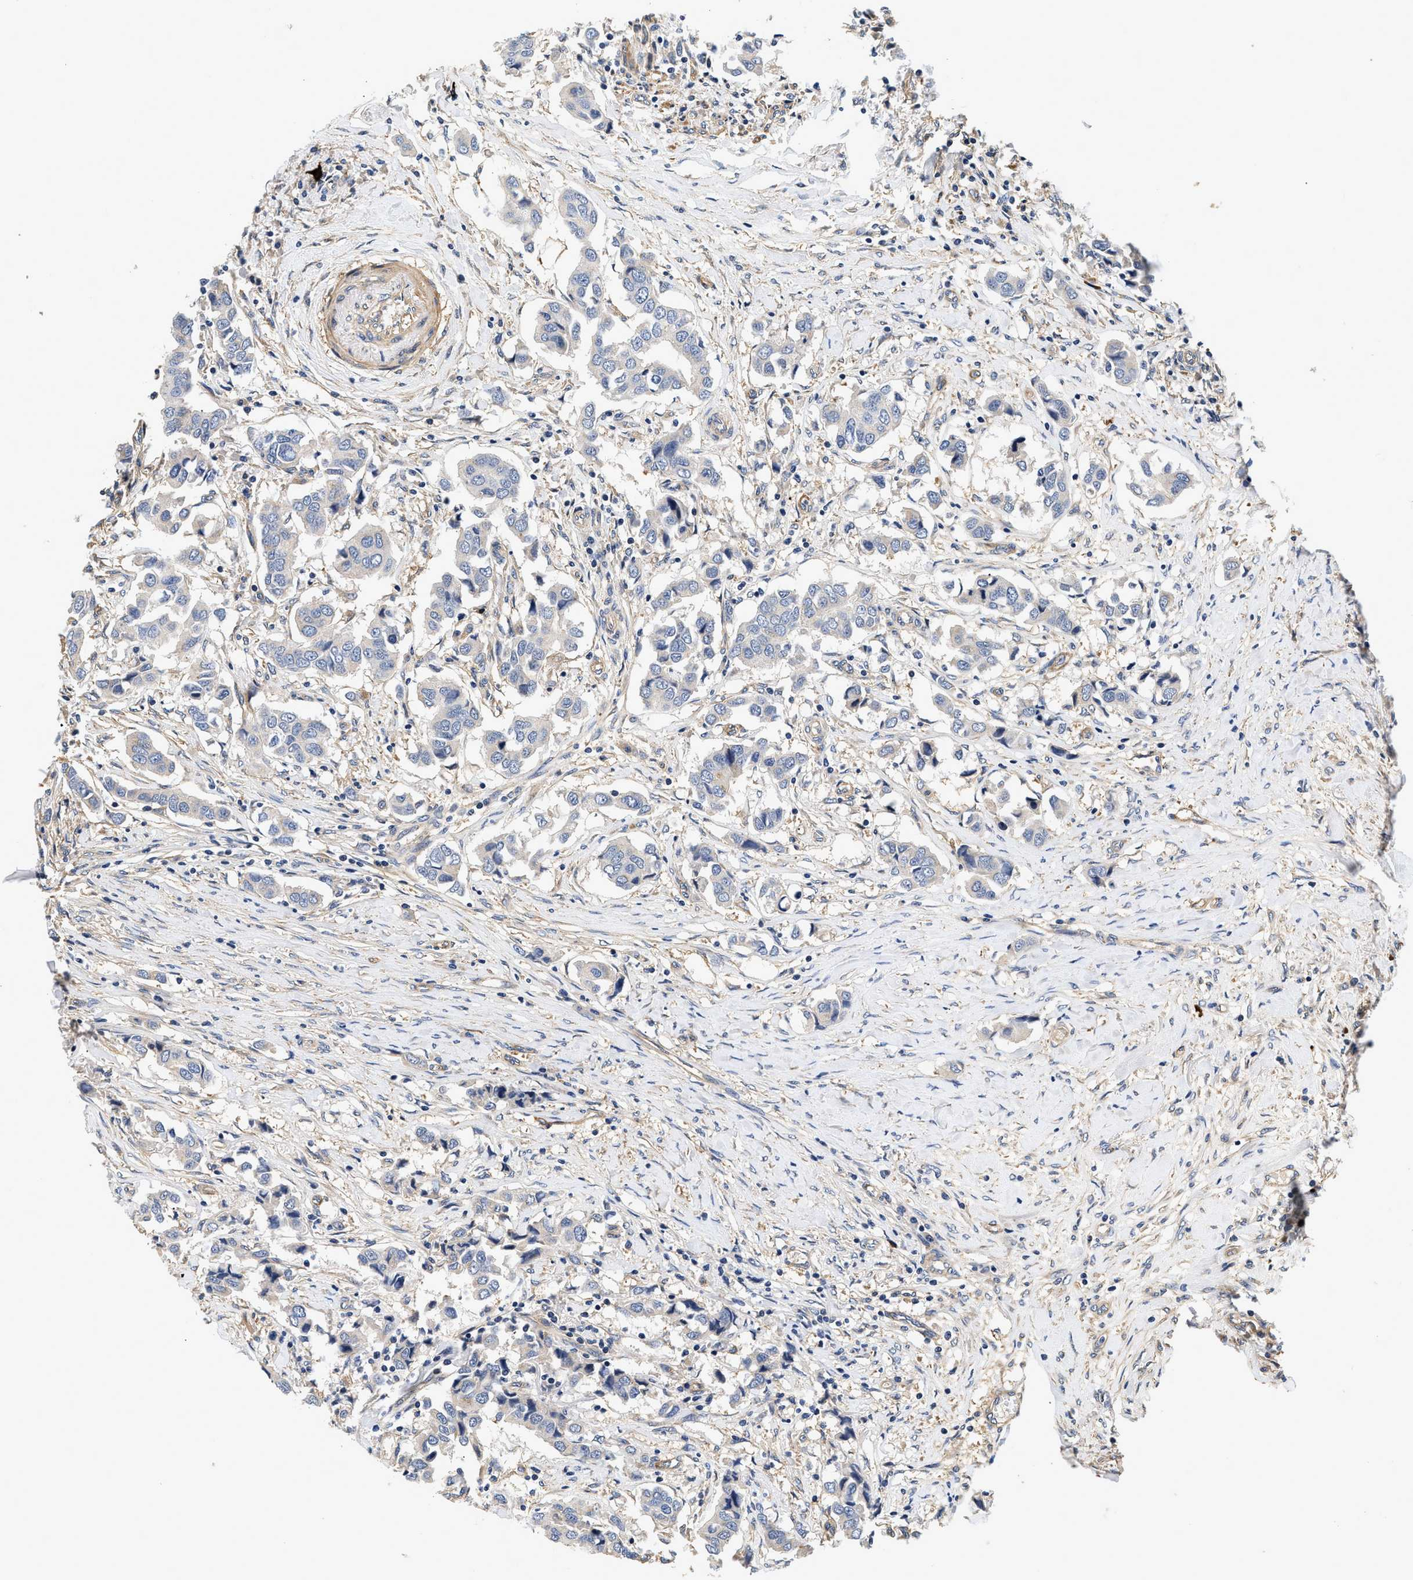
{"staining": {"intensity": "weak", "quantity": "<25%", "location": "cytoplasmic/membranous"}, "tissue": "breast cancer", "cell_type": "Tumor cells", "image_type": "cancer", "snomed": [{"axis": "morphology", "description": "Duct carcinoma"}, {"axis": "topography", "description": "Breast"}], "caption": "The photomicrograph demonstrates no significant positivity in tumor cells of breast invasive ductal carcinoma.", "gene": "NME6", "patient": {"sex": "female", "age": 80}}